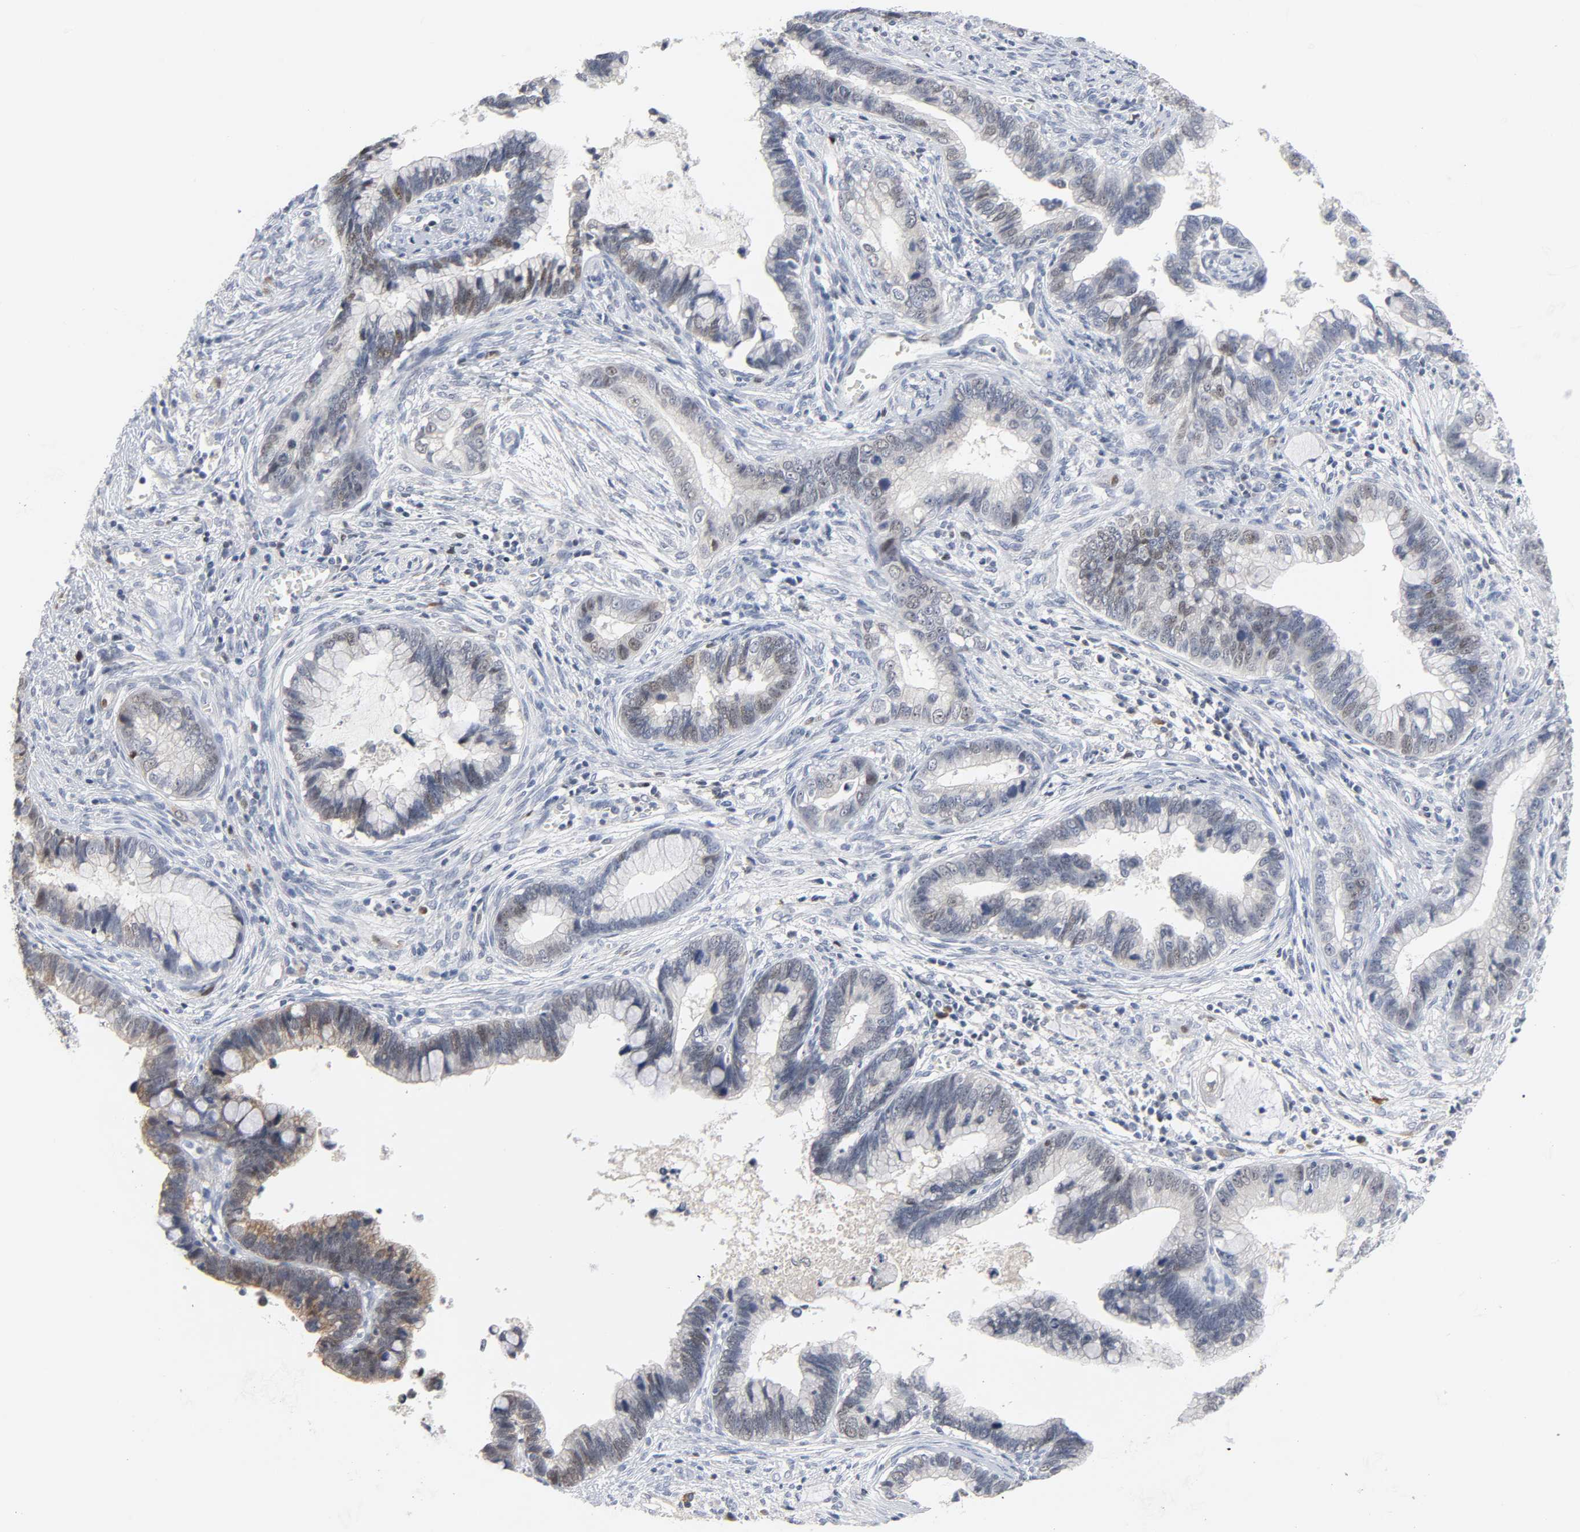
{"staining": {"intensity": "moderate", "quantity": "25%-75%", "location": "nuclear"}, "tissue": "cervical cancer", "cell_type": "Tumor cells", "image_type": "cancer", "snomed": [{"axis": "morphology", "description": "Adenocarcinoma, NOS"}, {"axis": "topography", "description": "Cervix"}], "caption": "Adenocarcinoma (cervical) tissue demonstrates moderate nuclear positivity in about 25%-75% of tumor cells, visualized by immunohistochemistry. (IHC, brightfield microscopy, high magnification).", "gene": "WEE1", "patient": {"sex": "female", "age": 44}}